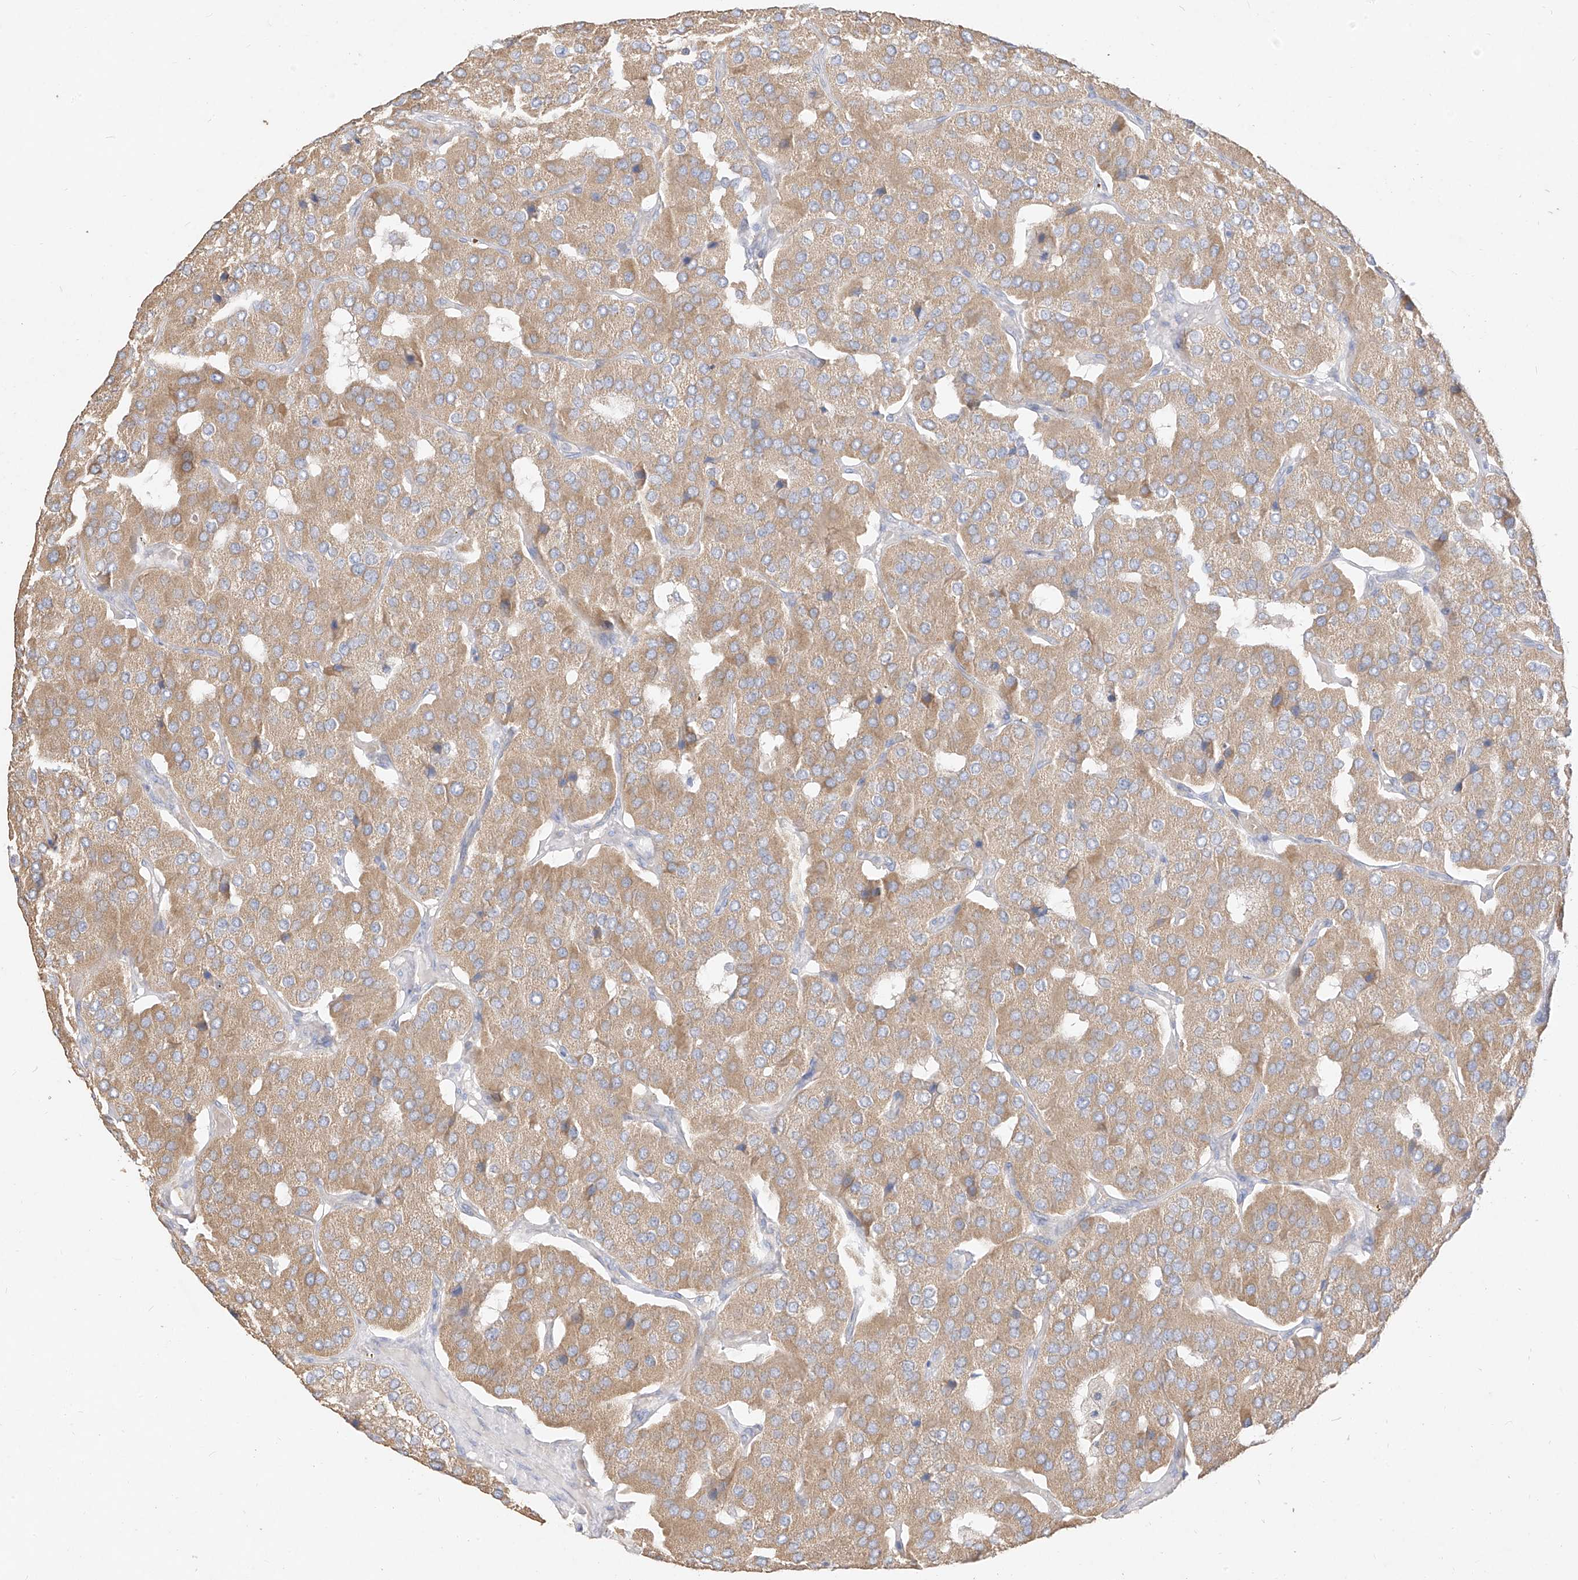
{"staining": {"intensity": "moderate", "quantity": ">75%", "location": "cytoplasmic/membranous"}, "tissue": "parathyroid gland", "cell_type": "Glandular cells", "image_type": "normal", "snomed": [{"axis": "morphology", "description": "Normal tissue, NOS"}, {"axis": "morphology", "description": "Adenoma, NOS"}, {"axis": "topography", "description": "Parathyroid gland"}], "caption": "Protein analysis of unremarkable parathyroid gland reveals moderate cytoplasmic/membranous staining in approximately >75% of glandular cells.", "gene": "ZZEF1", "patient": {"sex": "female", "age": 86}}